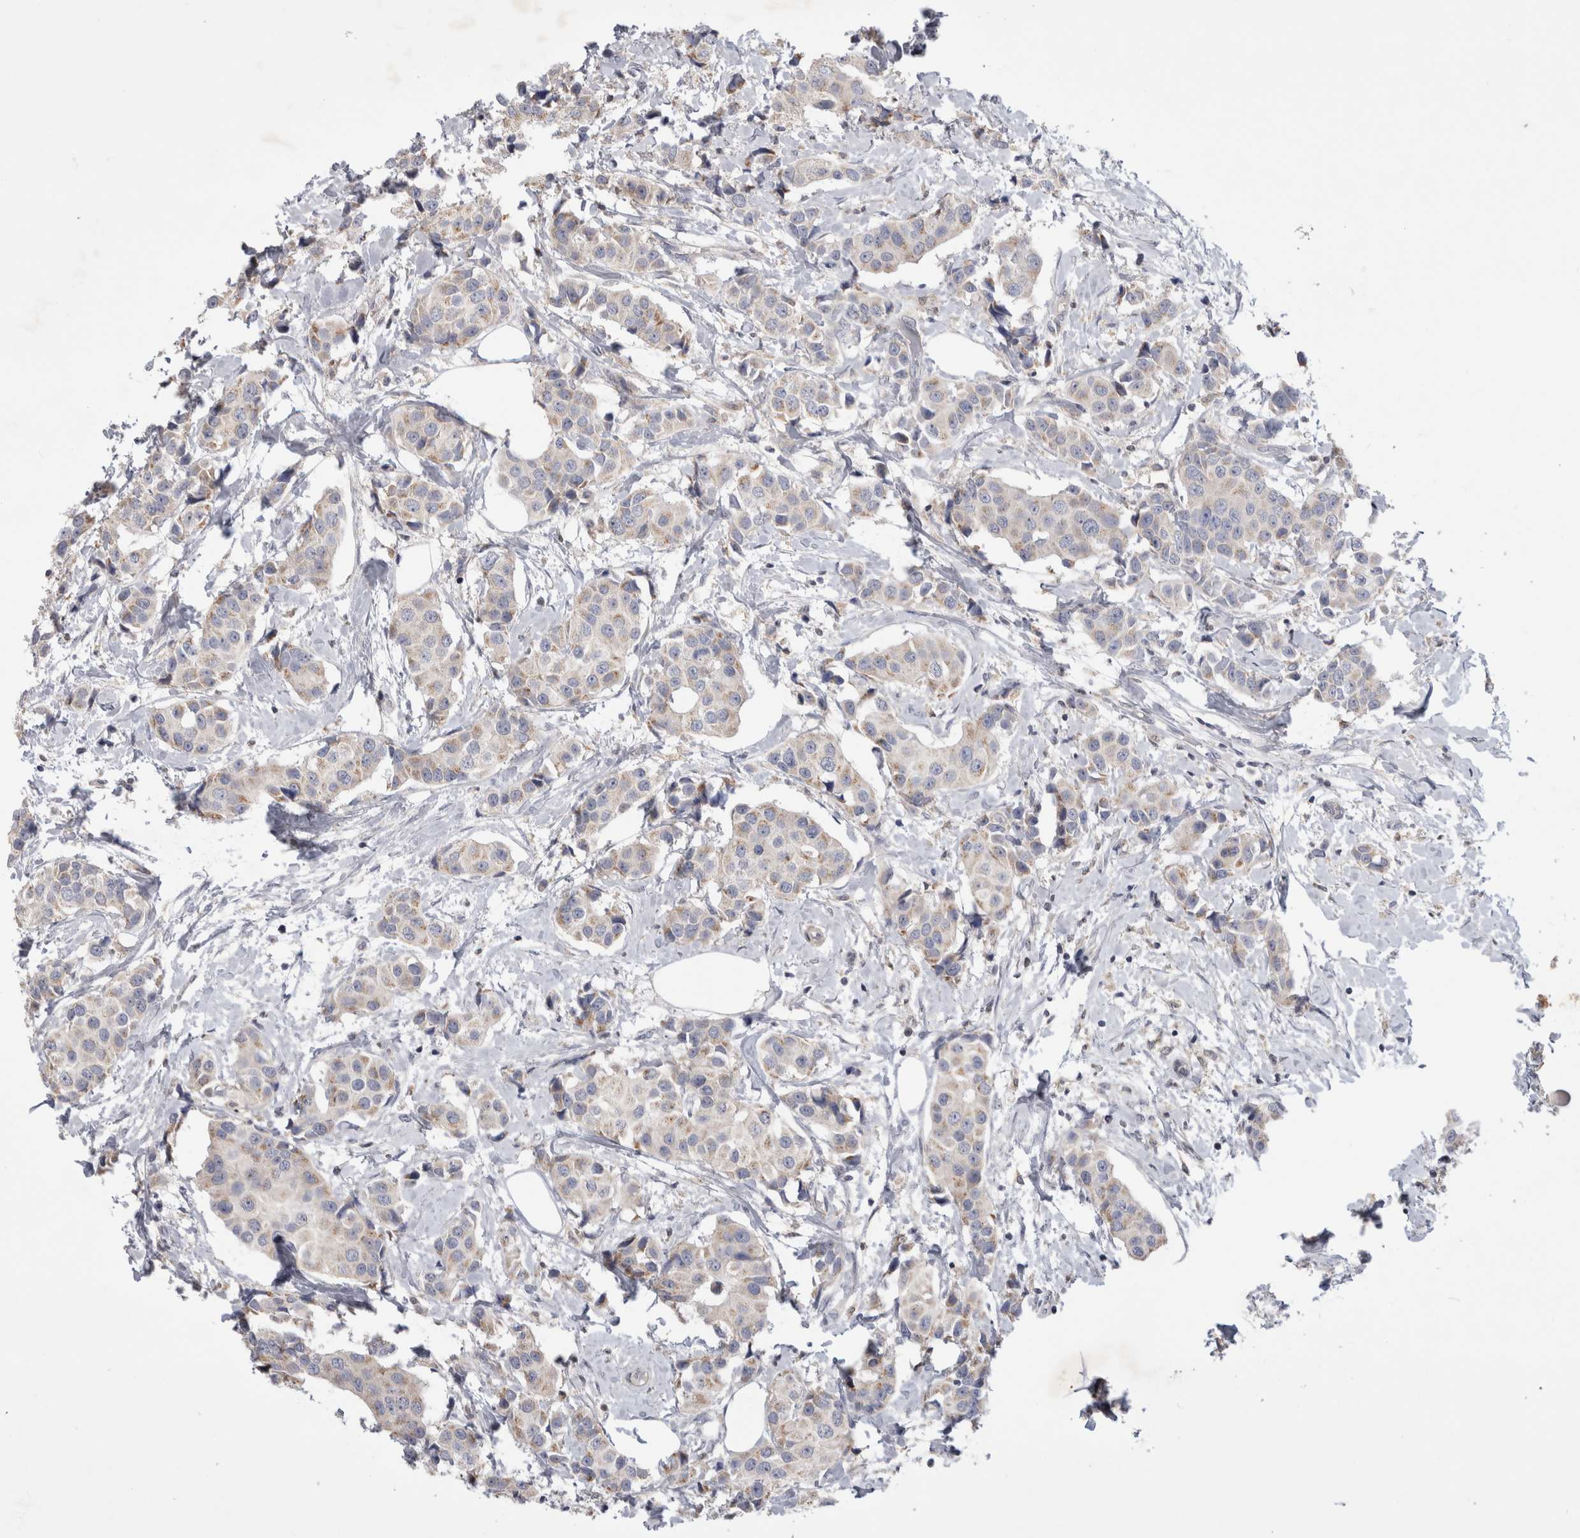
{"staining": {"intensity": "weak", "quantity": "<25%", "location": "cytoplasmic/membranous"}, "tissue": "breast cancer", "cell_type": "Tumor cells", "image_type": "cancer", "snomed": [{"axis": "morphology", "description": "Normal tissue, NOS"}, {"axis": "morphology", "description": "Duct carcinoma"}, {"axis": "topography", "description": "Breast"}], "caption": "Immunohistochemistry of breast cancer (intraductal carcinoma) shows no expression in tumor cells.", "gene": "SRD5A3", "patient": {"sex": "female", "age": 39}}